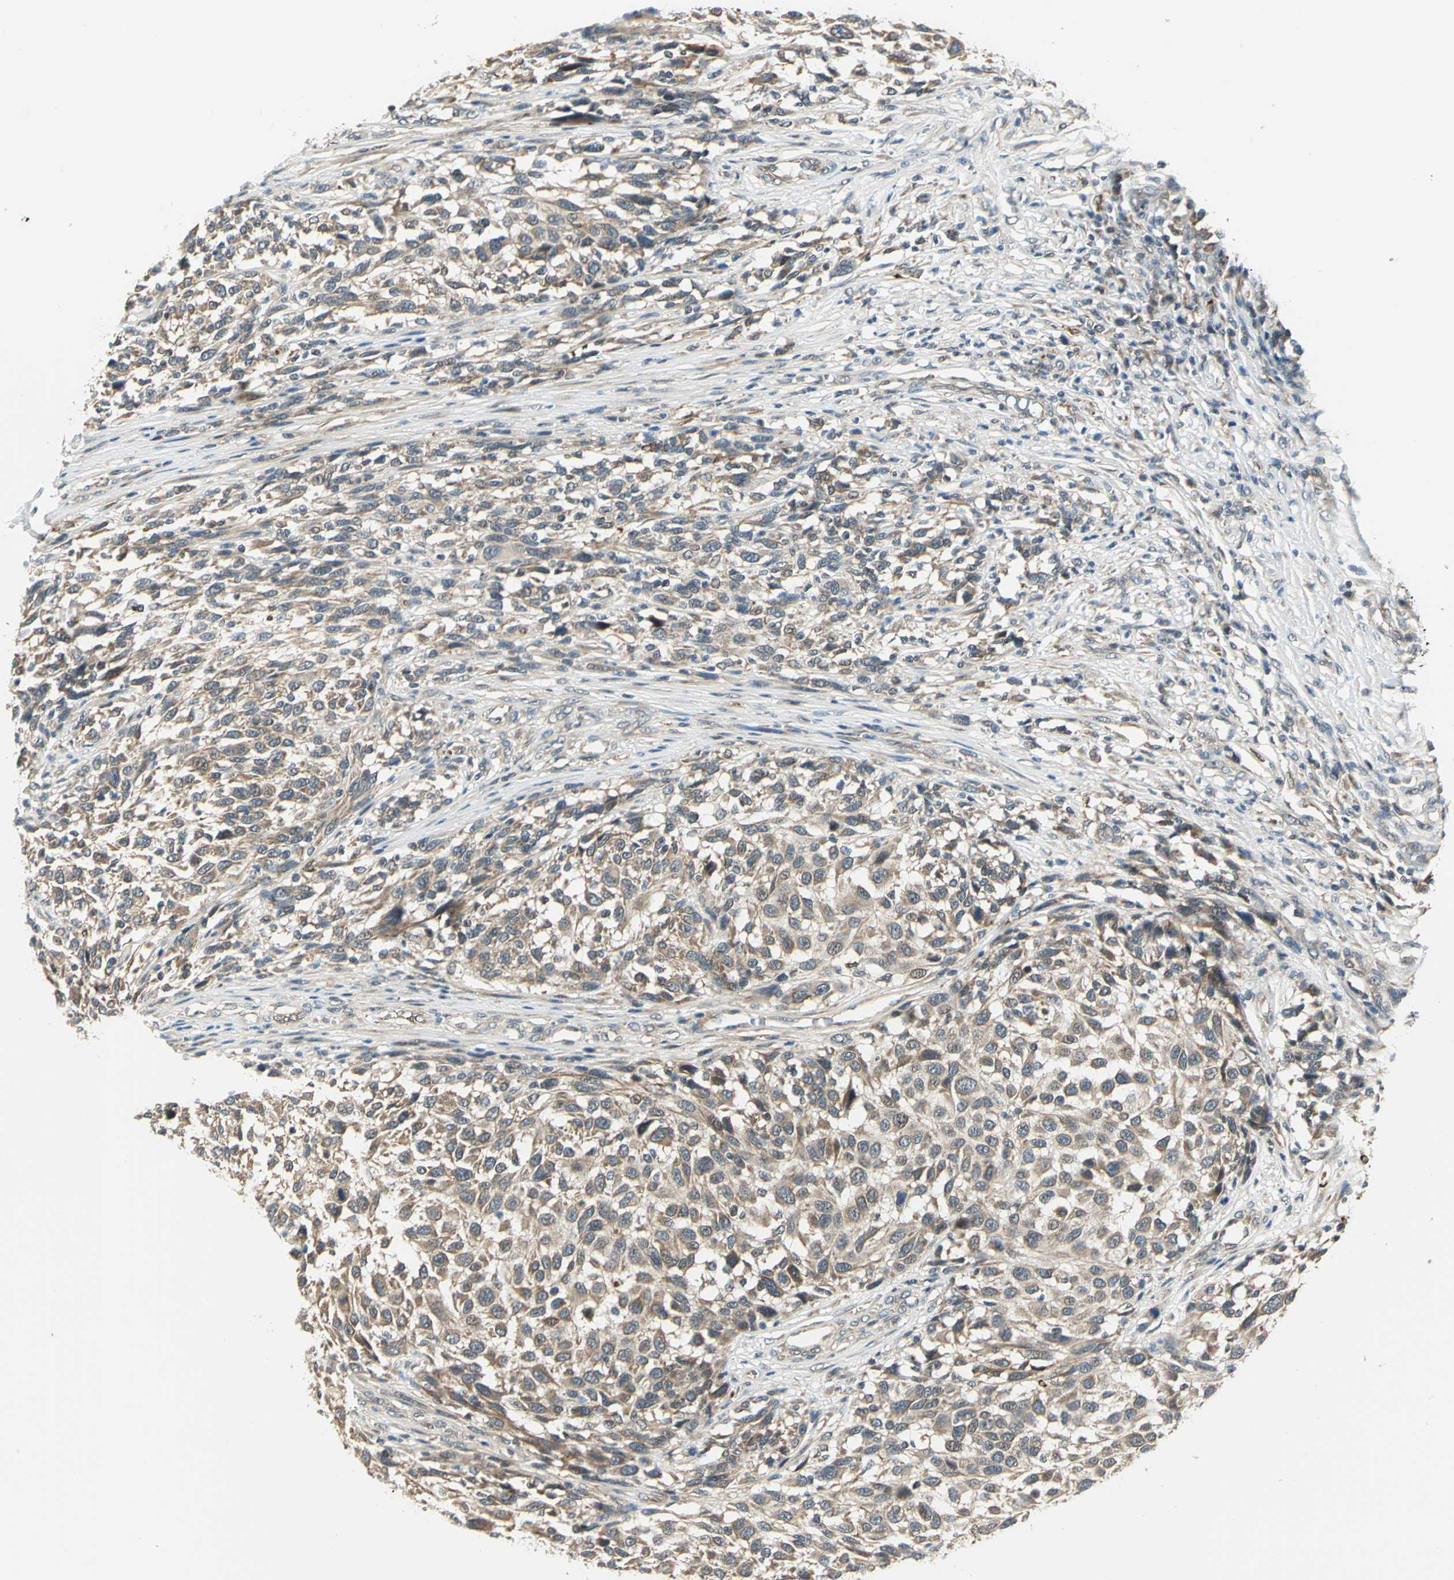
{"staining": {"intensity": "weak", "quantity": ">75%", "location": "cytoplasmic/membranous"}, "tissue": "melanoma", "cell_type": "Tumor cells", "image_type": "cancer", "snomed": [{"axis": "morphology", "description": "Malignant melanoma, Metastatic site"}, {"axis": "topography", "description": "Lymph node"}], "caption": "Melanoma stained with a protein marker displays weak staining in tumor cells.", "gene": "PLAGL2", "patient": {"sex": "male", "age": 61}}